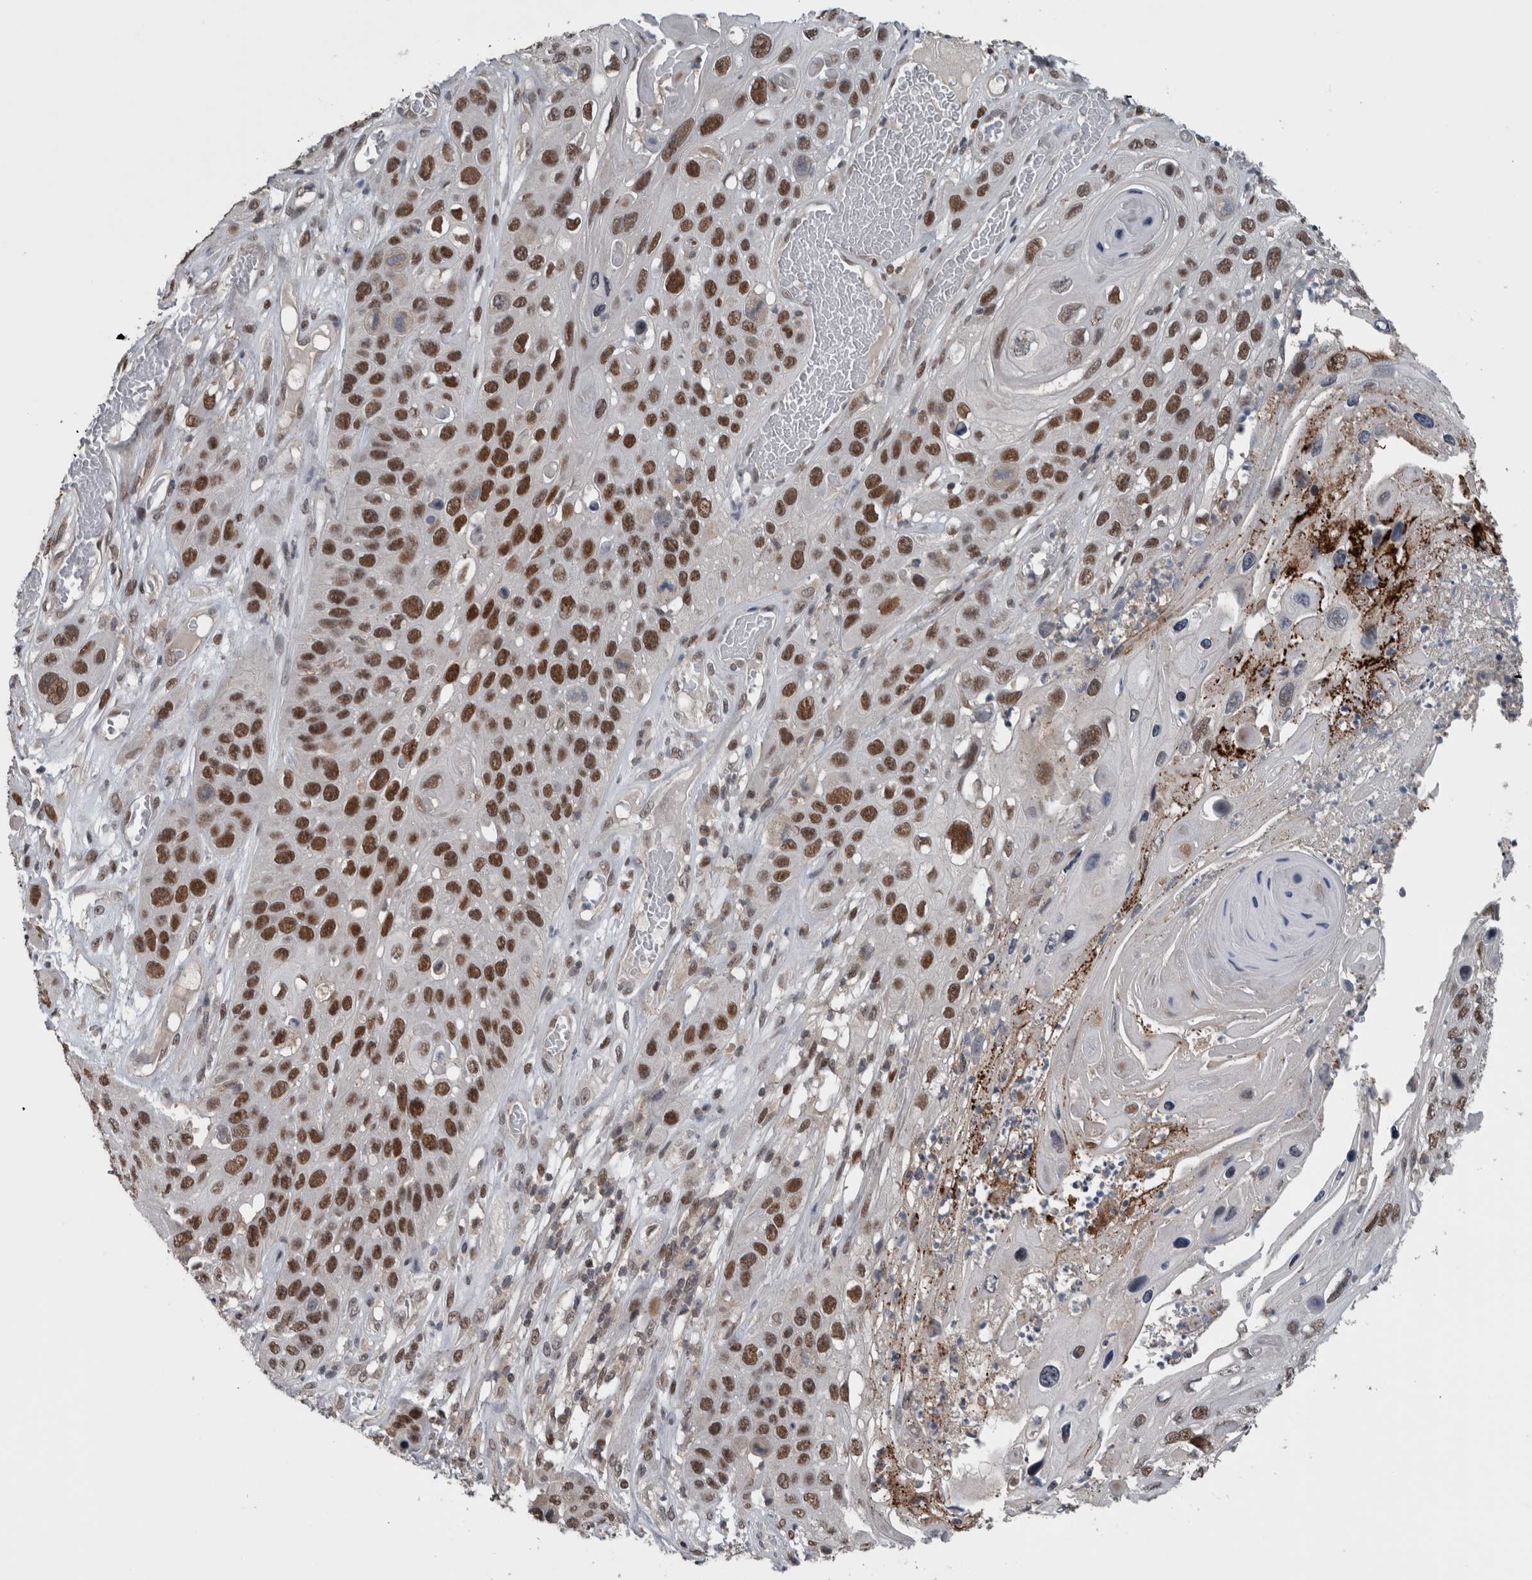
{"staining": {"intensity": "strong", "quantity": ">75%", "location": "nuclear"}, "tissue": "skin cancer", "cell_type": "Tumor cells", "image_type": "cancer", "snomed": [{"axis": "morphology", "description": "Squamous cell carcinoma, NOS"}, {"axis": "topography", "description": "Skin"}], "caption": "Immunohistochemistry photomicrograph of squamous cell carcinoma (skin) stained for a protein (brown), which demonstrates high levels of strong nuclear positivity in about >75% of tumor cells.", "gene": "ZBTB21", "patient": {"sex": "male", "age": 55}}